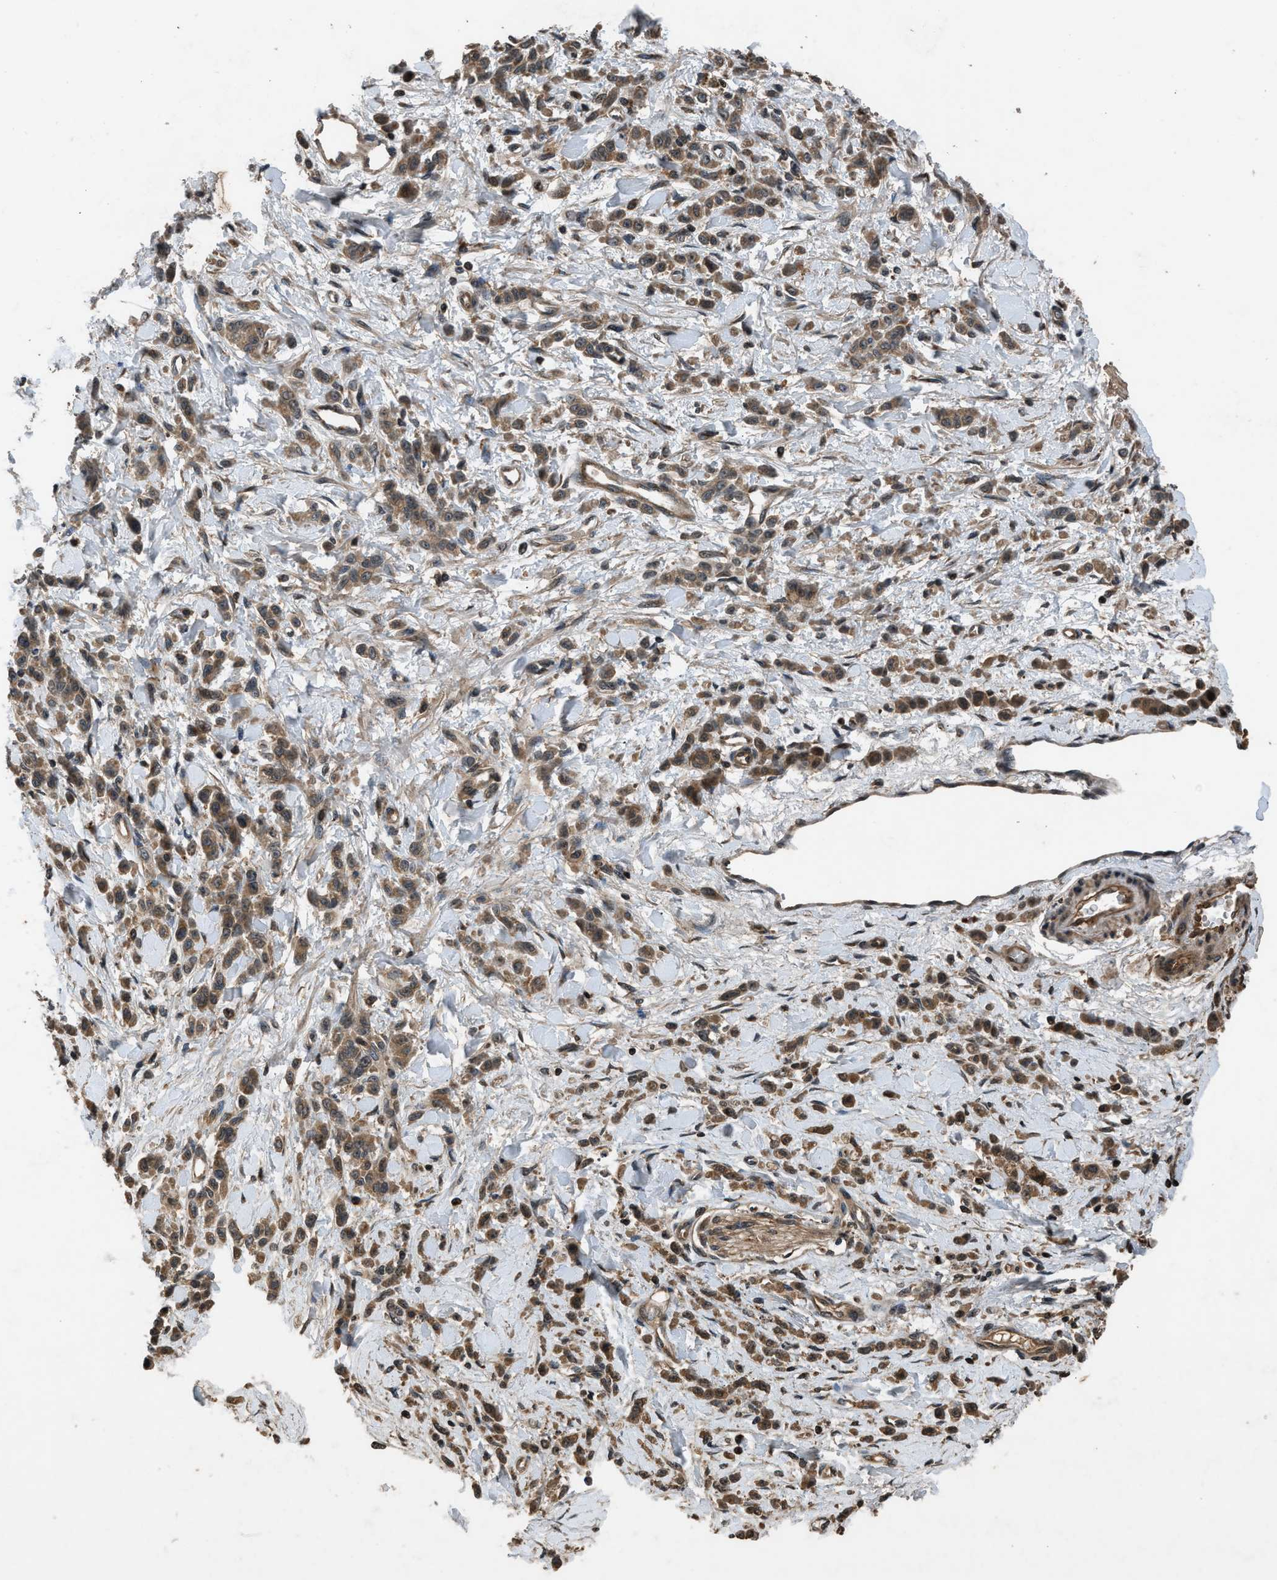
{"staining": {"intensity": "moderate", "quantity": ">75%", "location": "cytoplasmic/membranous"}, "tissue": "stomach cancer", "cell_type": "Tumor cells", "image_type": "cancer", "snomed": [{"axis": "morphology", "description": "Normal tissue, NOS"}, {"axis": "morphology", "description": "Adenocarcinoma, NOS"}, {"axis": "topography", "description": "Stomach"}], "caption": "Immunohistochemical staining of human adenocarcinoma (stomach) reveals medium levels of moderate cytoplasmic/membranous protein expression in approximately >75% of tumor cells.", "gene": "RPS6KB1", "patient": {"sex": "male", "age": 82}}